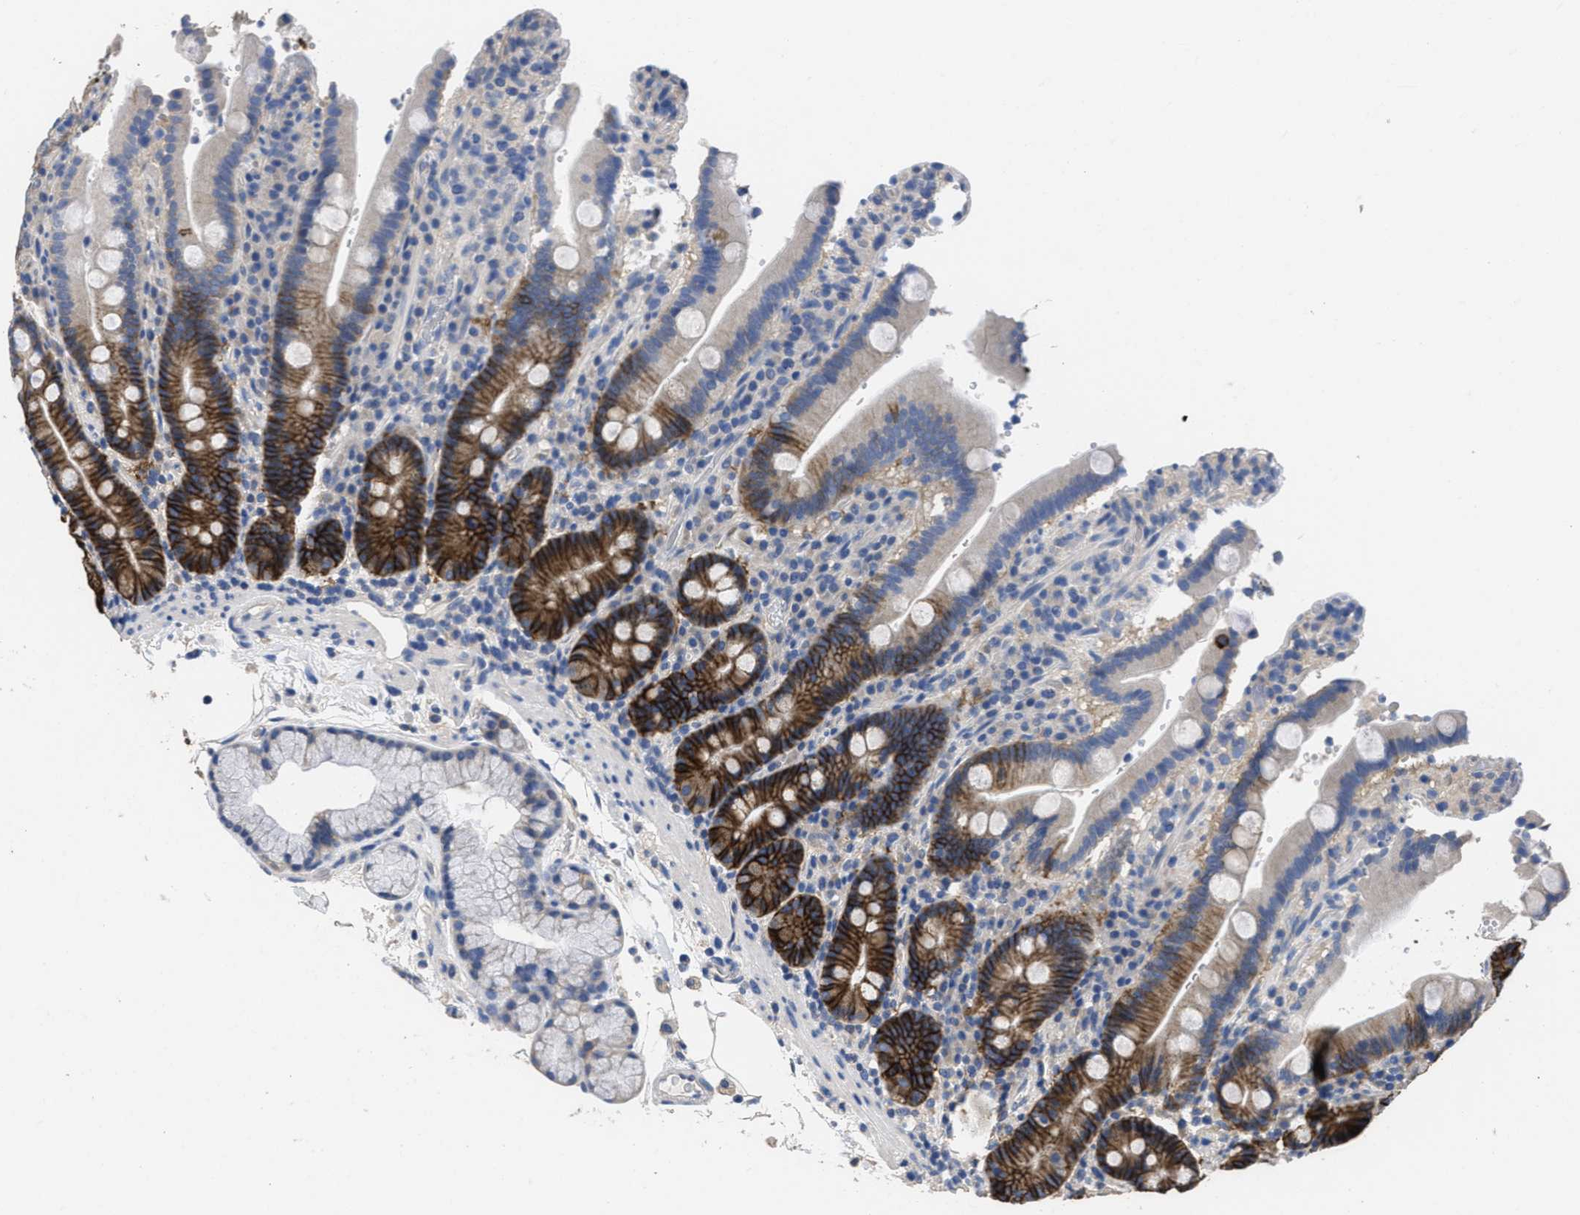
{"staining": {"intensity": "strong", "quantity": "25%-75%", "location": "cytoplasmic/membranous"}, "tissue": "duodenum", "cell_type": "Glandular cells", "image_type": "normal", "snomed": [{"axis": "morphology", "description": "Normal tissue, NOS"}, {"axis": "topography", "description": "Small intestine, NOS"}], "caption": "Immunohistochemical staining of normal human duodenum reveals 25%-75% levels of strong cytoplasmic/membranous protein staining in approximately 25%-75% of glandular cells.", "gene": "CA9", "patient": {"sex": "female", "age": 71}}